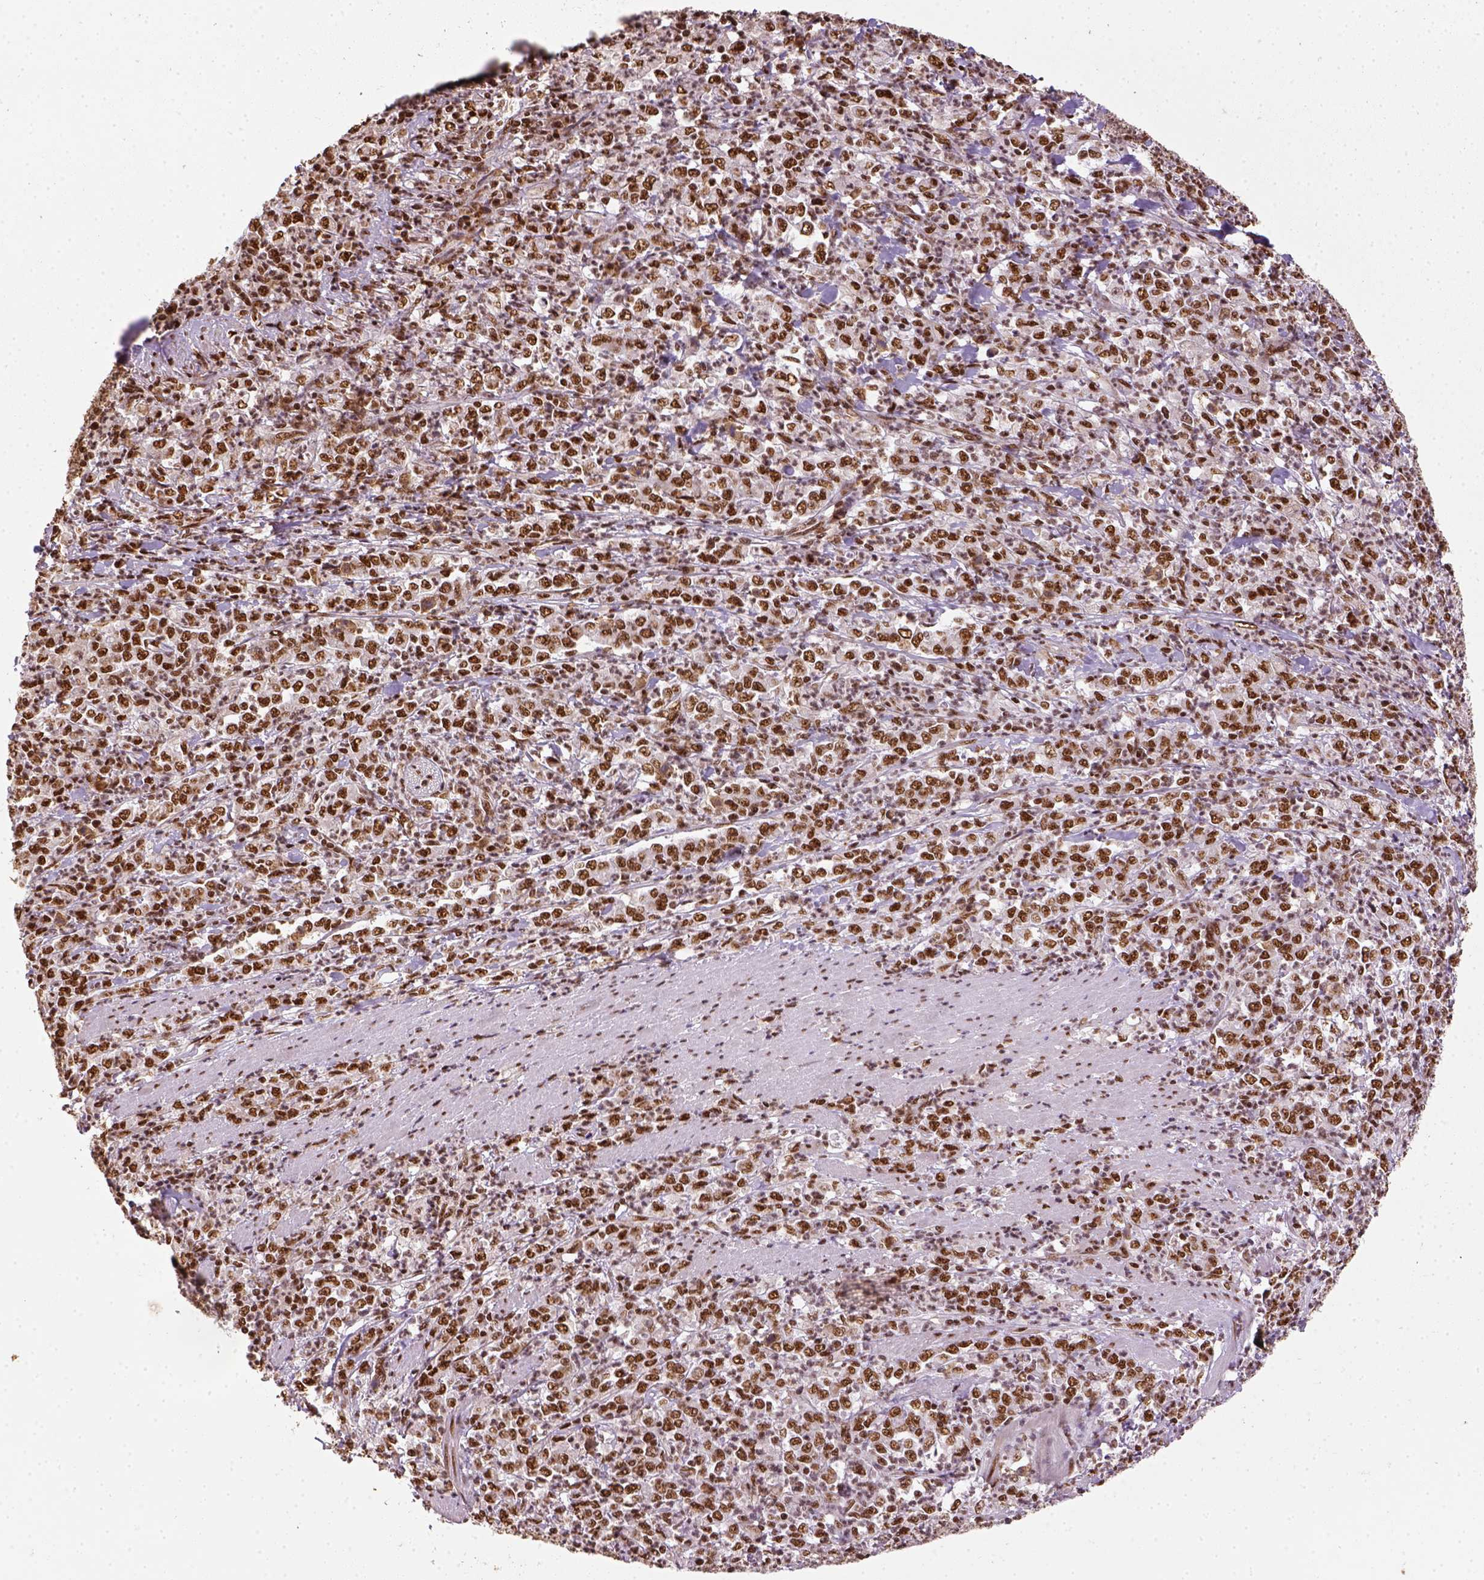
{"staining": {"intensity": "strong", "quantity": ">75%", "location": "nuclear"}, "tissue": "stomach cancer", "cell_type": "Tumor cells", "image_type": "cancer", "snomed": [{"axis": "morphology", "description": "Adenocarcinoma, NOS"}, {"axis": "topography", "description": "Stomach, lower"}], "caption": "Approximately >75% of tumor cells in human adenocarcinoma (stomach) display strong nuclear protein positivity as visualized by brown immunohistochemical staining.", "gene": "CCAR1", "patient": {"sex": "female", "age": 71}}